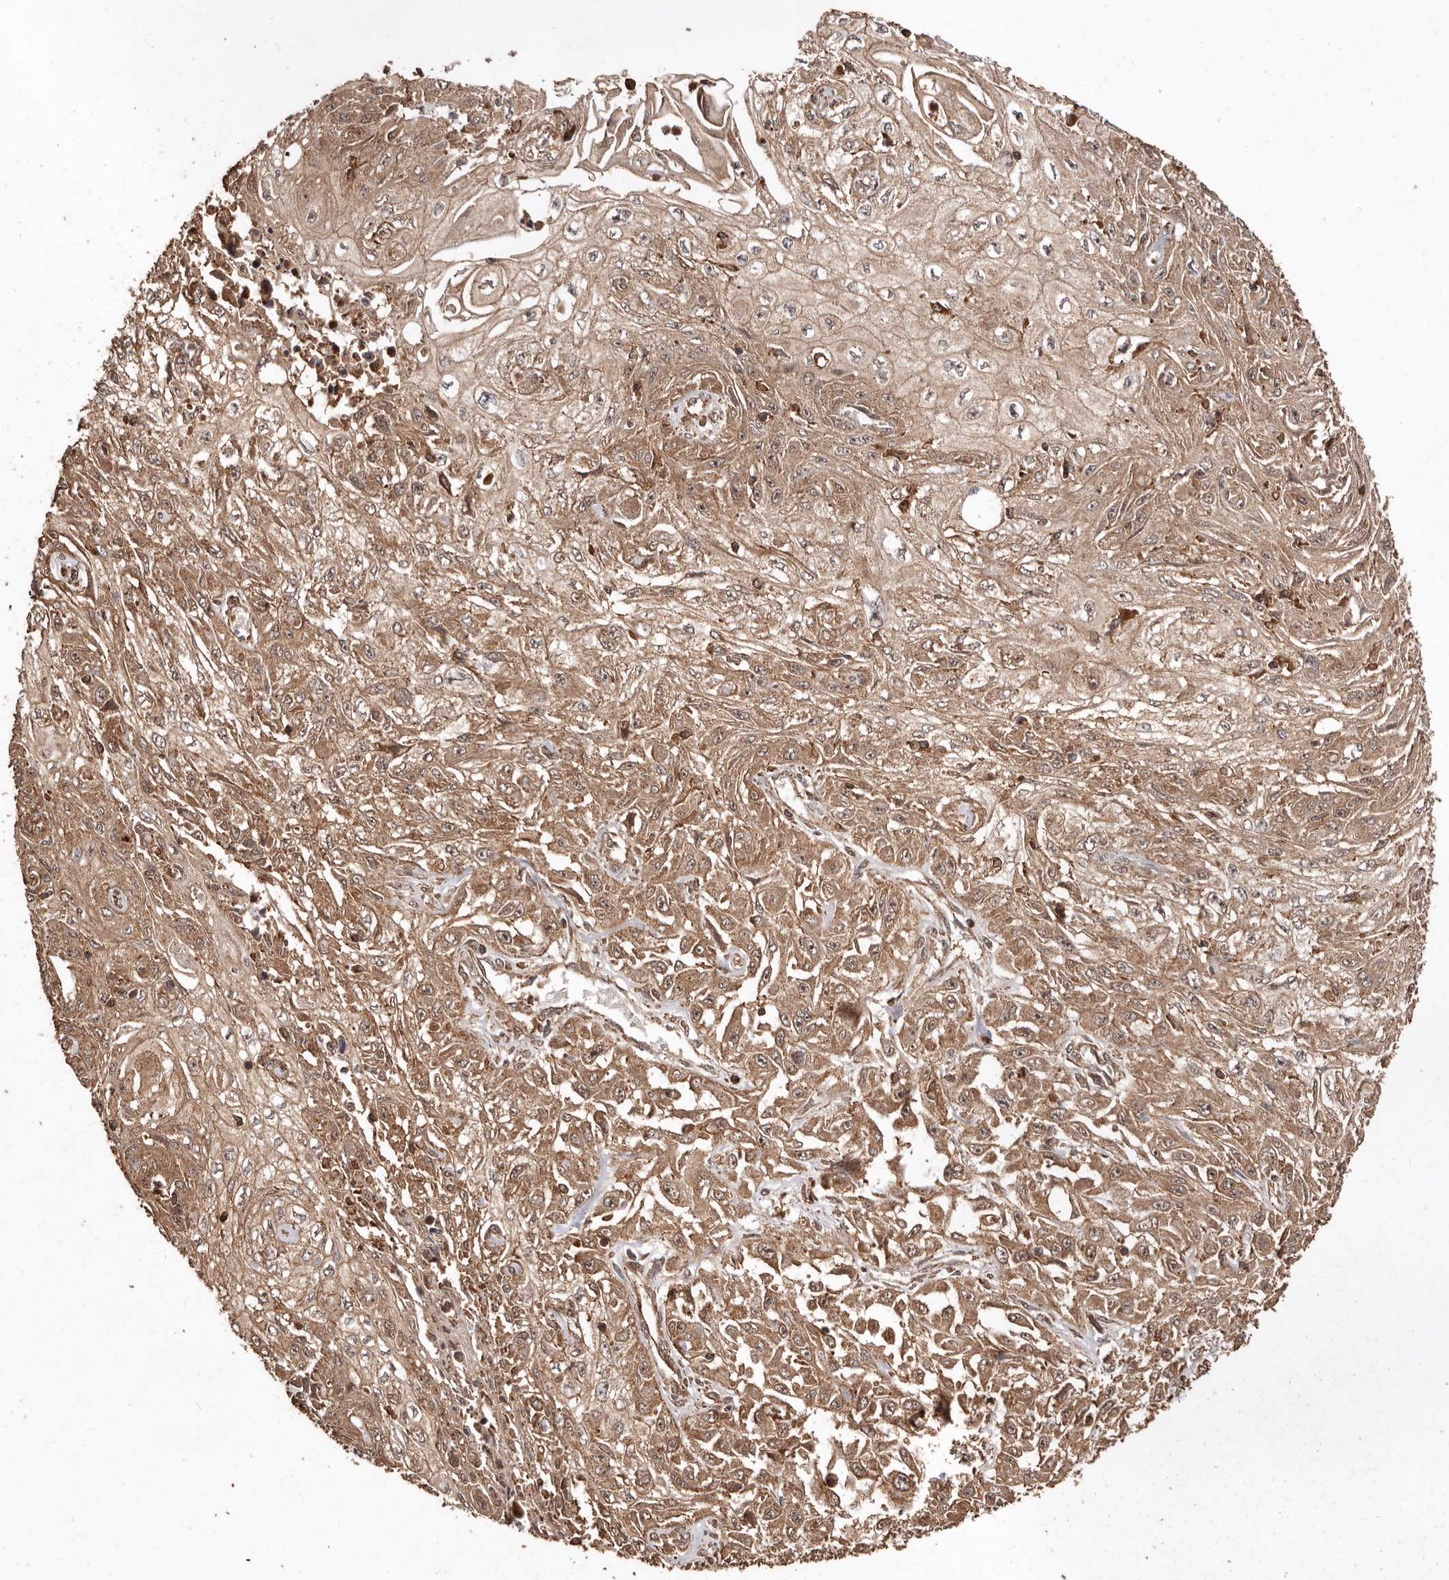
{"staining": {"intensity": "moderate", "quantity": ">75%", "location": "cytoplasmic/membranous"}, "tissue": "skin cancer", "cell_type": "Tumor cells", "image_type": "cancer", "snomed": [{"axis": "morphology", "description": "Squamous cell carcinoma, NOS"}, {"axis": "morphology", "description": "Squamous cell carcinoma, metastatic, NOS"}, {"axis": "topography", "description": "Skin"}, {"axis": "topography", "description": "Lymph node"}], "caption": "Skin cancer (squamous cell carcinoma) stained with DAB (3,3'-diaminobenzidine) IHC demonstrates medium levels of moderate cytoplasmic/membranous expression in about >75% of tumor cells.", "gene": "RWDD1", "patient": {"sex": "male", "age": 75}}